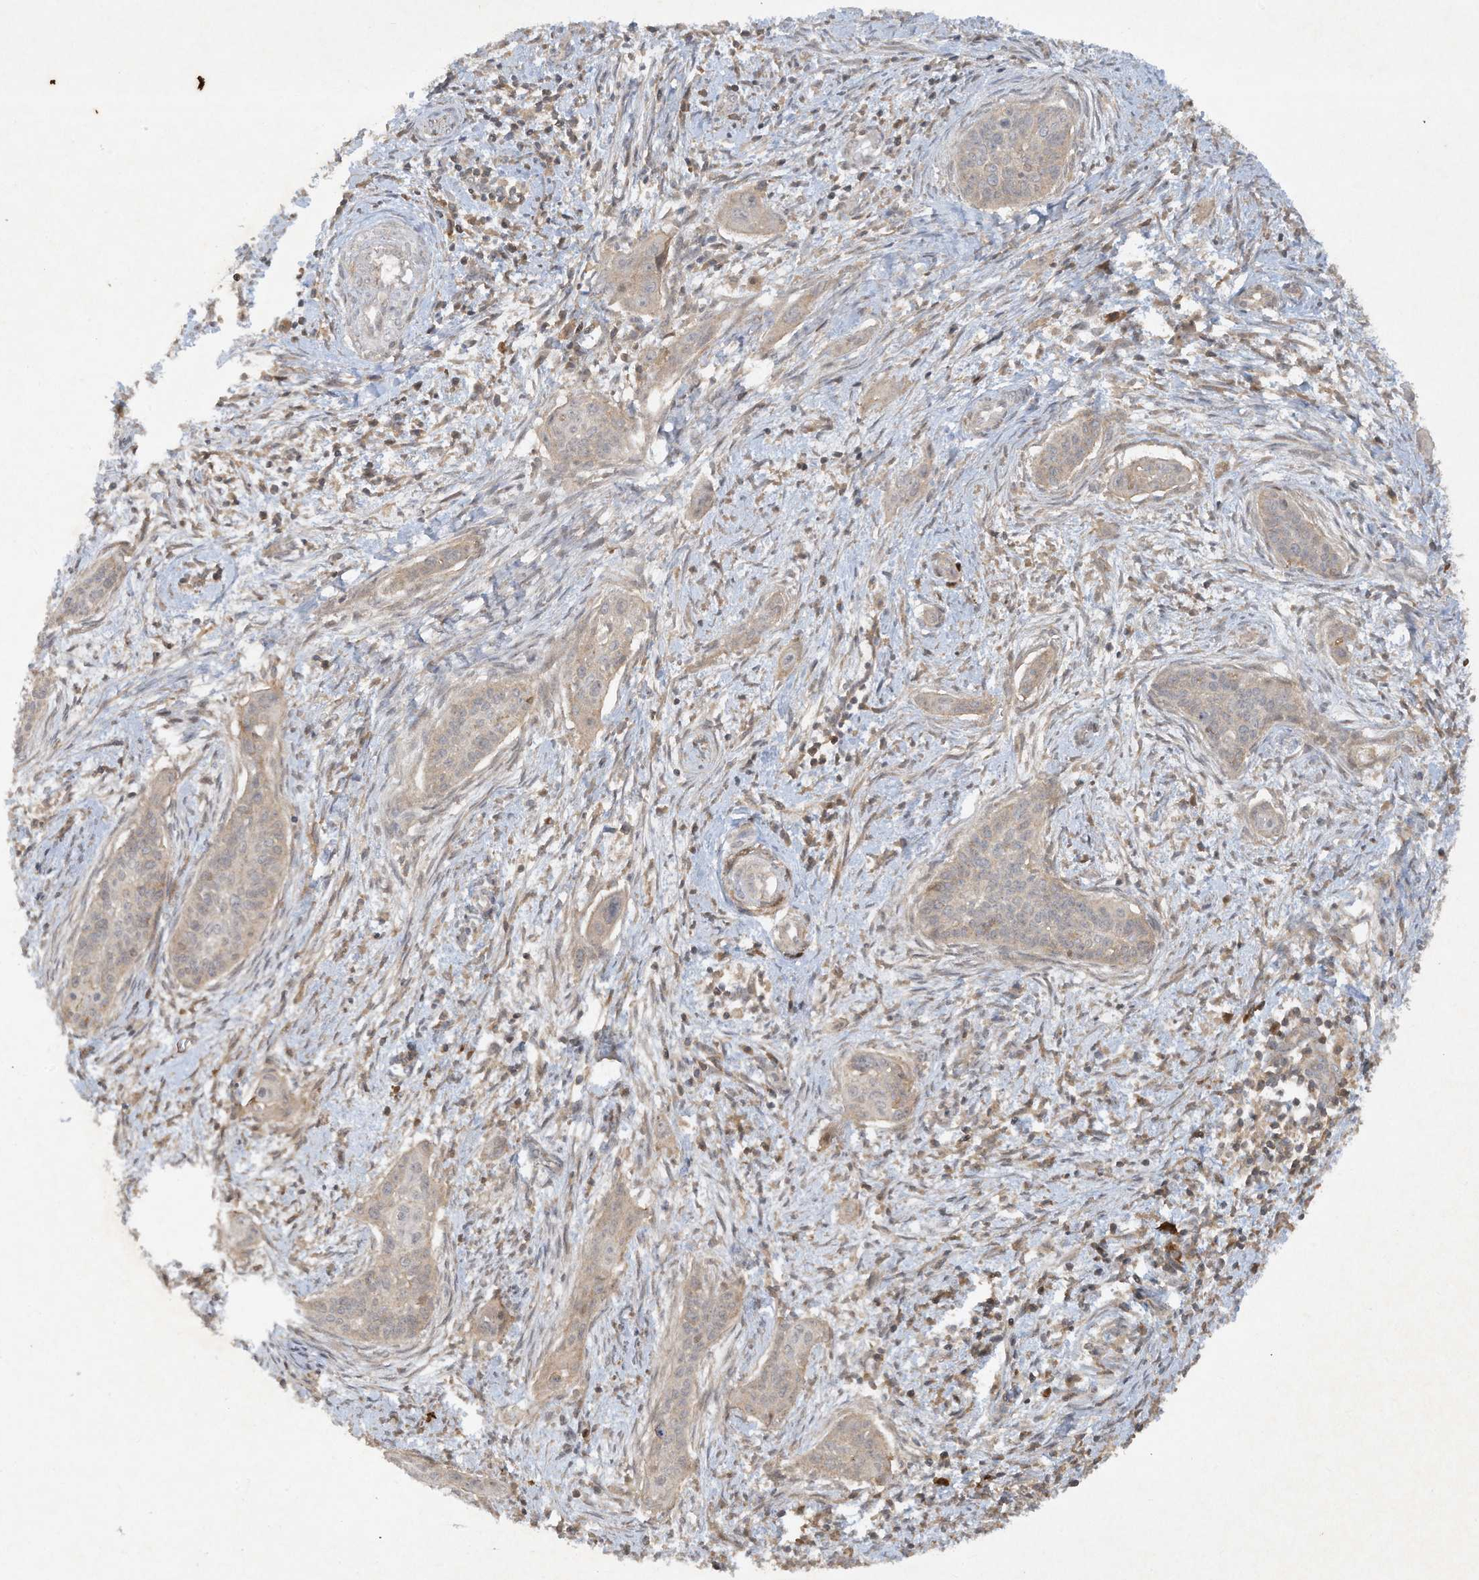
{"staining": {"intensity": "weak", "quantity": "<25%", "location": "cytoplasmic/membranous"}, "tissue": "cervical cancer", "cell_type": "Tumor cells", "image_type": "cancer", "snomed": [{"axis": "morphology", "description": "Squamous cell carcinoma, NOS"}, {"axis": "topography", "description": "Cervix"}], "caption": "This is a micrograph of immunohistochemistry staining of squamous cell carcinoma (cervical), which shows no positivity in tumor cells.", "gene": "FETUB", "patient": {"sex": "female", "age": 33}}